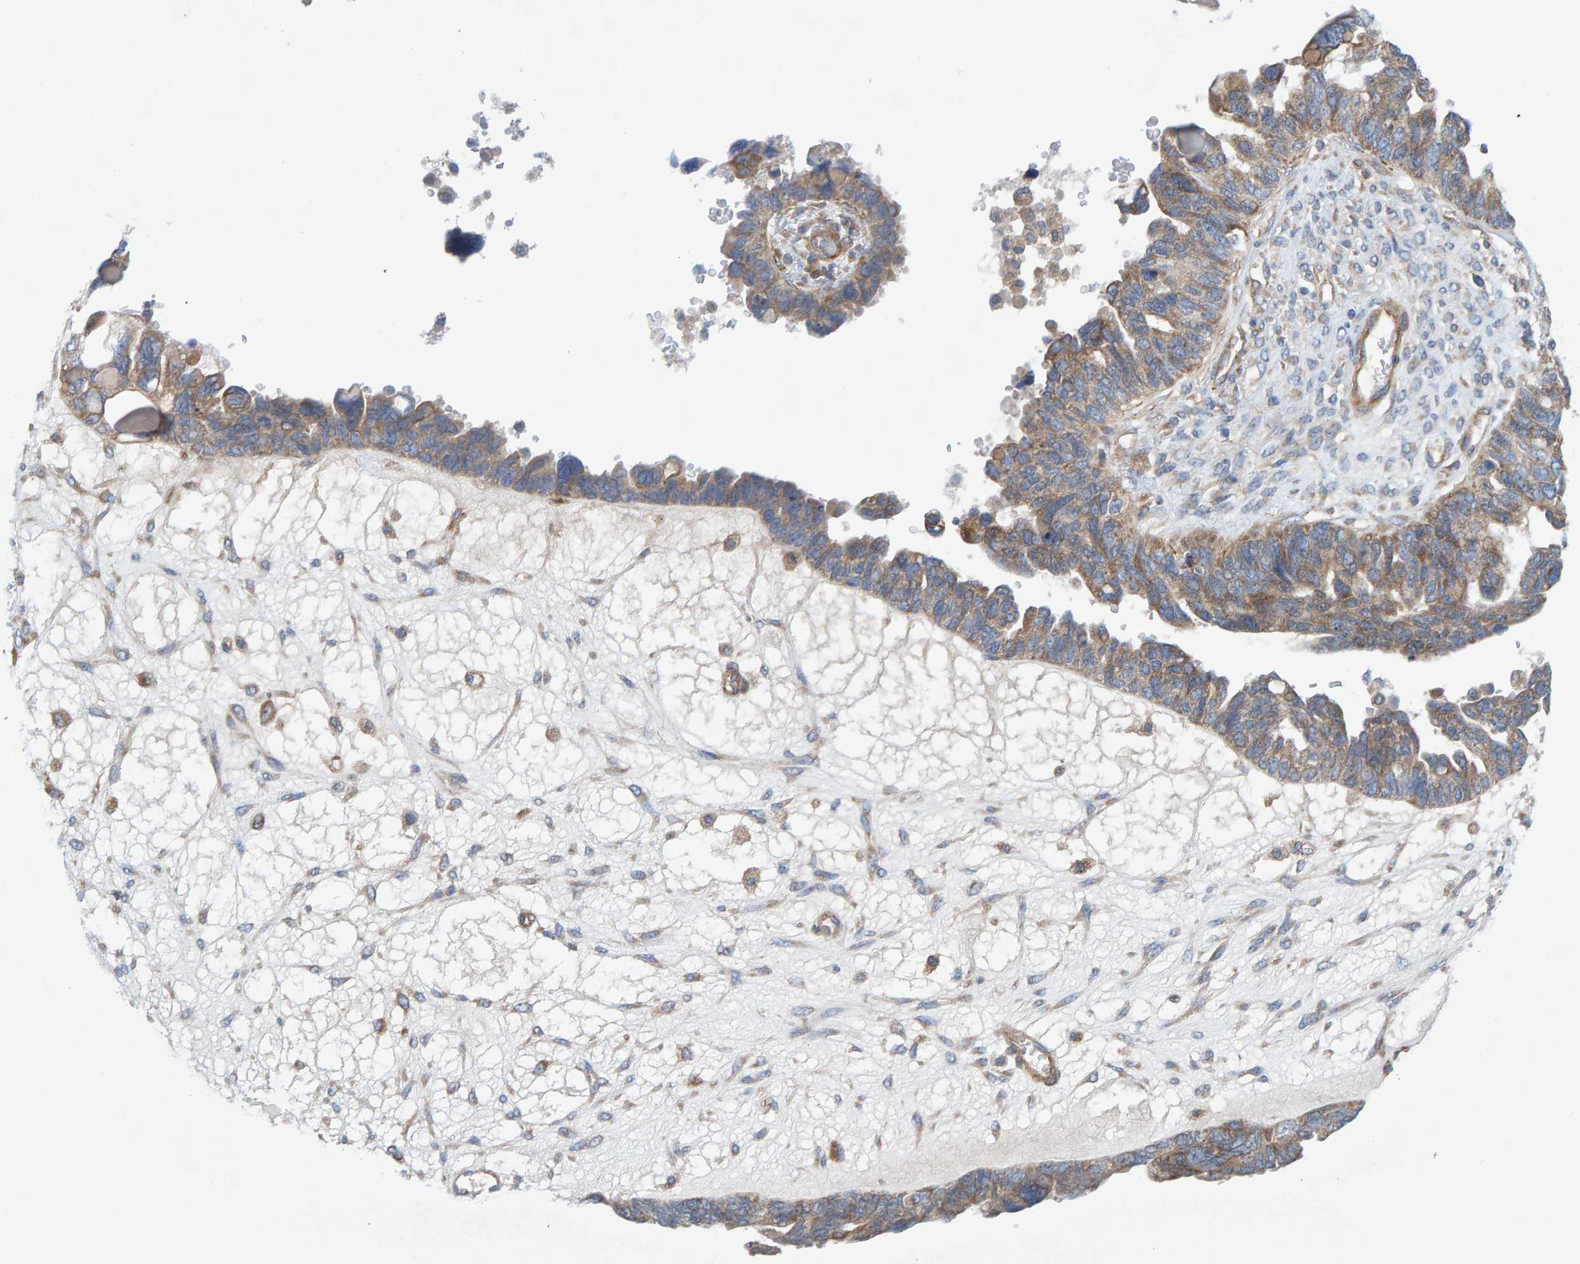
{"staining": {"intensity": "moderate", "quantity": ">75%", "location": "cytoplasmic/membranous"}, "tissue": "ovarian cancer", "cell_type": "Tumor cells", "image_type": "cancer", "snomed": [{"axis": "morphology", "description": "Cystadenocarcinoma, serous, NOS"}, {"axis": "topography", "description": "Ovary"}], "caption": "Immunohistochemical staining of ovarian serous cystadenocarcinoma reveals medium levels of moderate cytoplasmic/membranous protein positivity in approximately >75% of tumor cells.", "gene": "CDK5RAP3", "patient": {"sex": "female", "age": 79}}